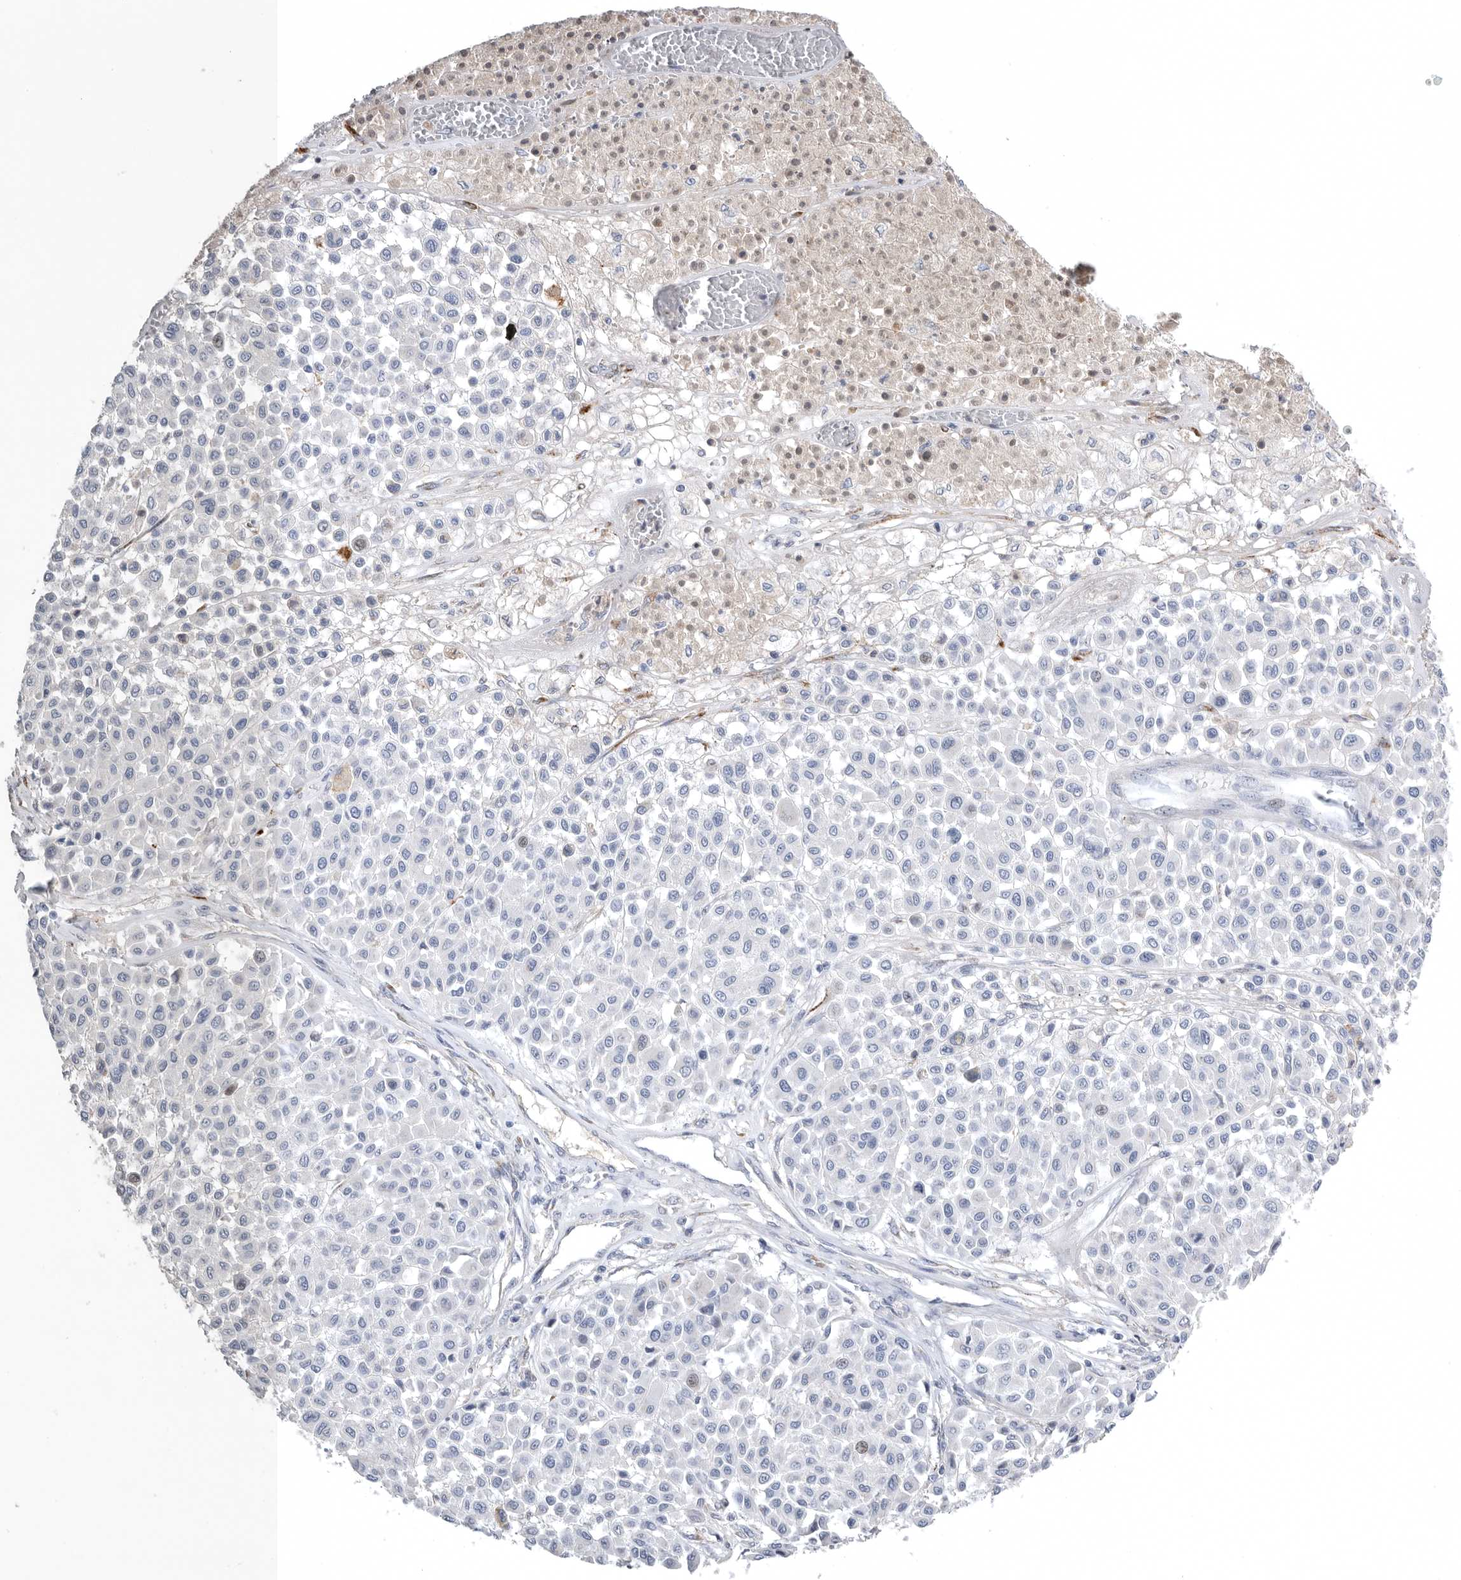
{"staining": {"intensity": "negative", "quantity": "none", "location": "none"}, "tissue": "melanoma", "cell_type": "Tumor cells", "image_type": "cancer", "snomed": [{"axis": "morphology", "description": "Malignant melanoma, Metastatic site"}, {"axis": "topography", "description": "Soft tissue"}], "caption": "An image of human malignant melanoma (metastatic site) is negative for staining in tumor cells. (Stains: DAB immunohistochemistry with hematoxylin counter stain, Microscopy: brightfield microscopy at high magnification).", "gene": "TIMP1", "patient": {"sex": "male", "age": 41}}